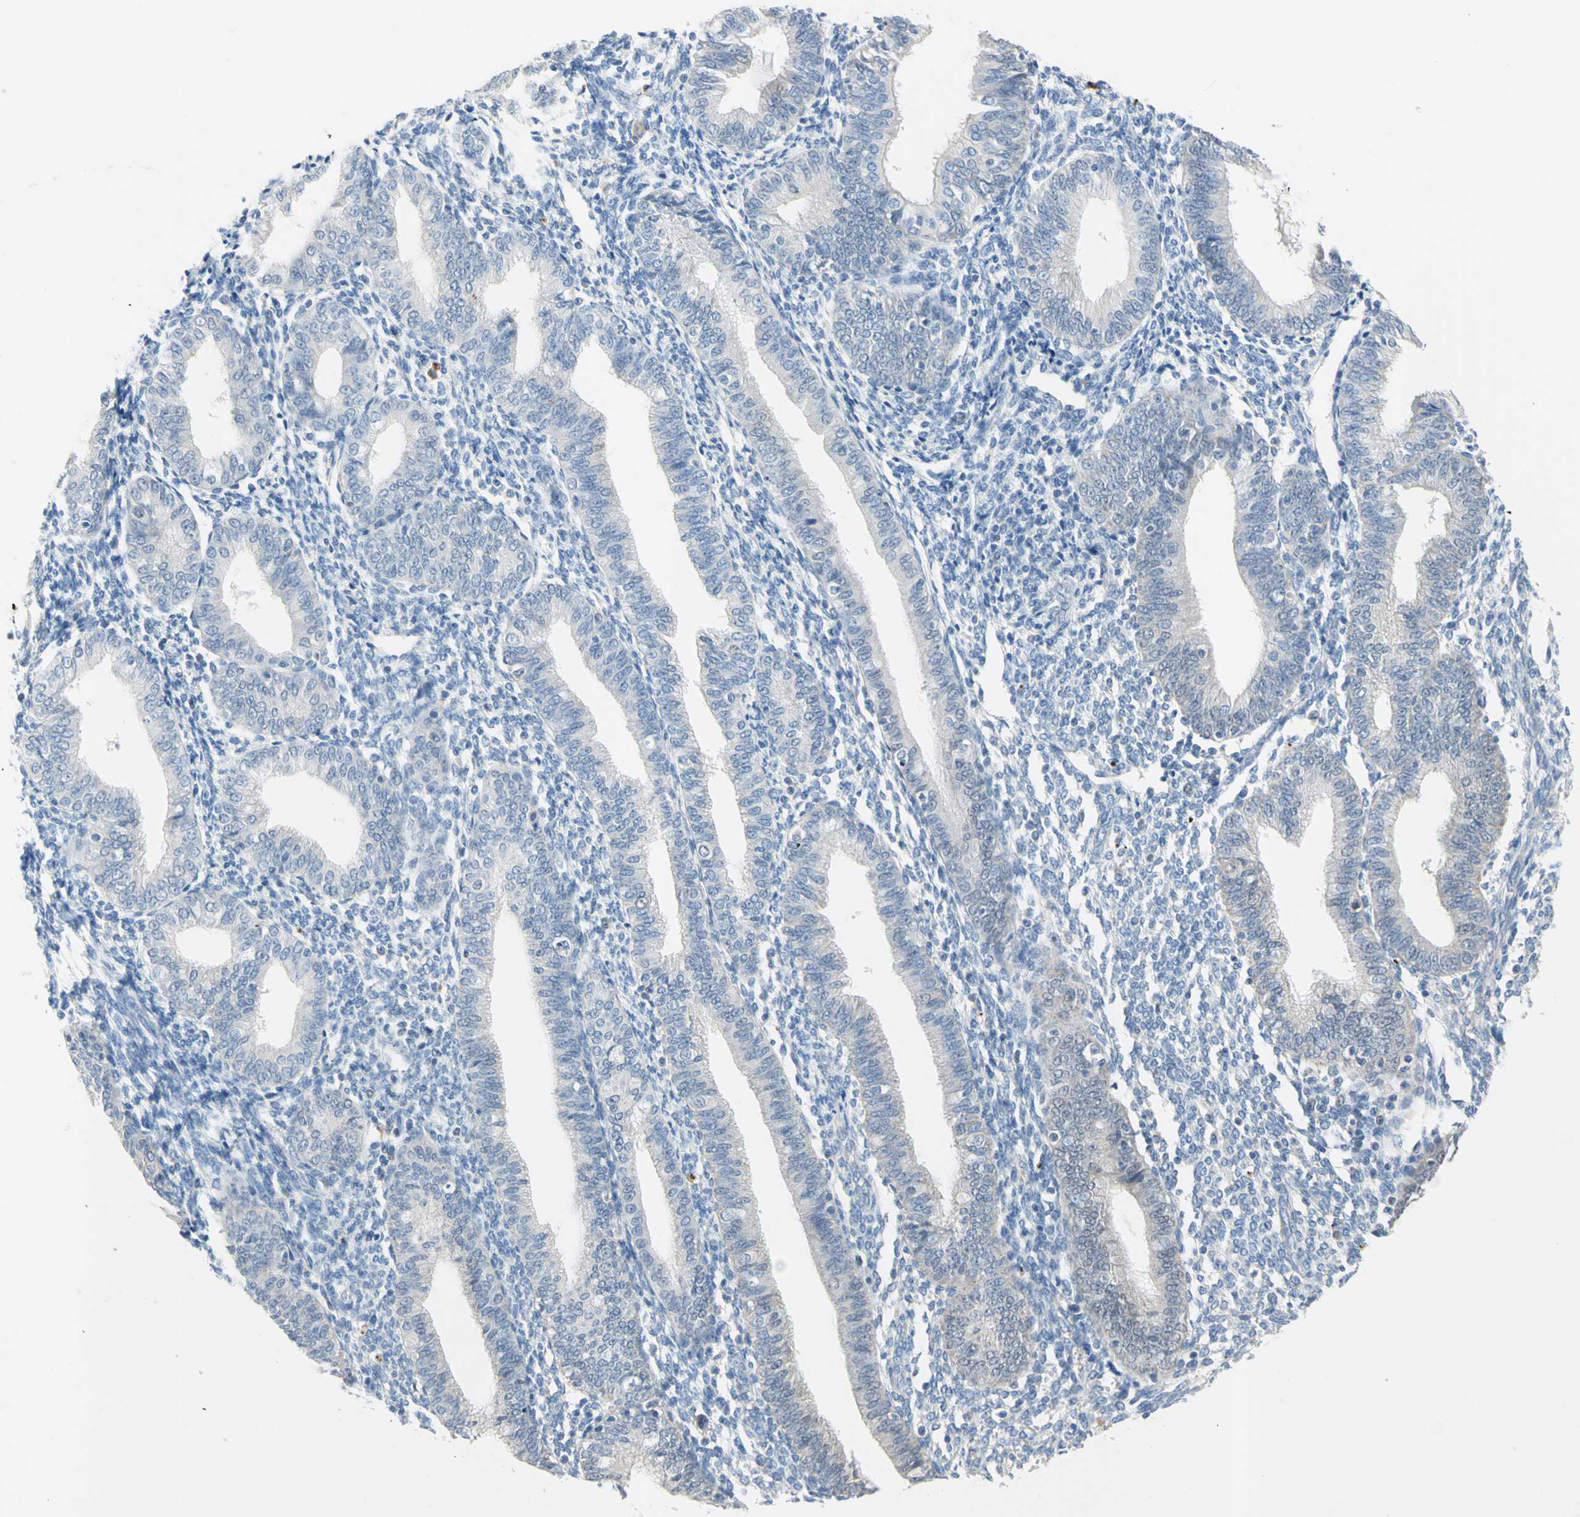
{"staining": {"intensity": "negative", "quantity": "none", "location": "none"}, "tissue": "endometrium", "cell_type": "Cells in endometrial stroma", "image_type": "normal", "snomed": [{"axis": "morphology", "description": "Normal tissue, NOS"}, {"axis": "topography", "description": "Endometrium"}], "caption": "High power microscopy histopathology image of an immunohistochemistry (IHC) image of benign endometrium, revealing no significant positivity in cells in endometrial stroma. The staining is performed using DAB (3,3'-diaminobenzidine) brown chromogen with nuclei counter-stained in using hematoxylin.", "gene": "MFF", "patient": {"sex": "female", "age": 61}}